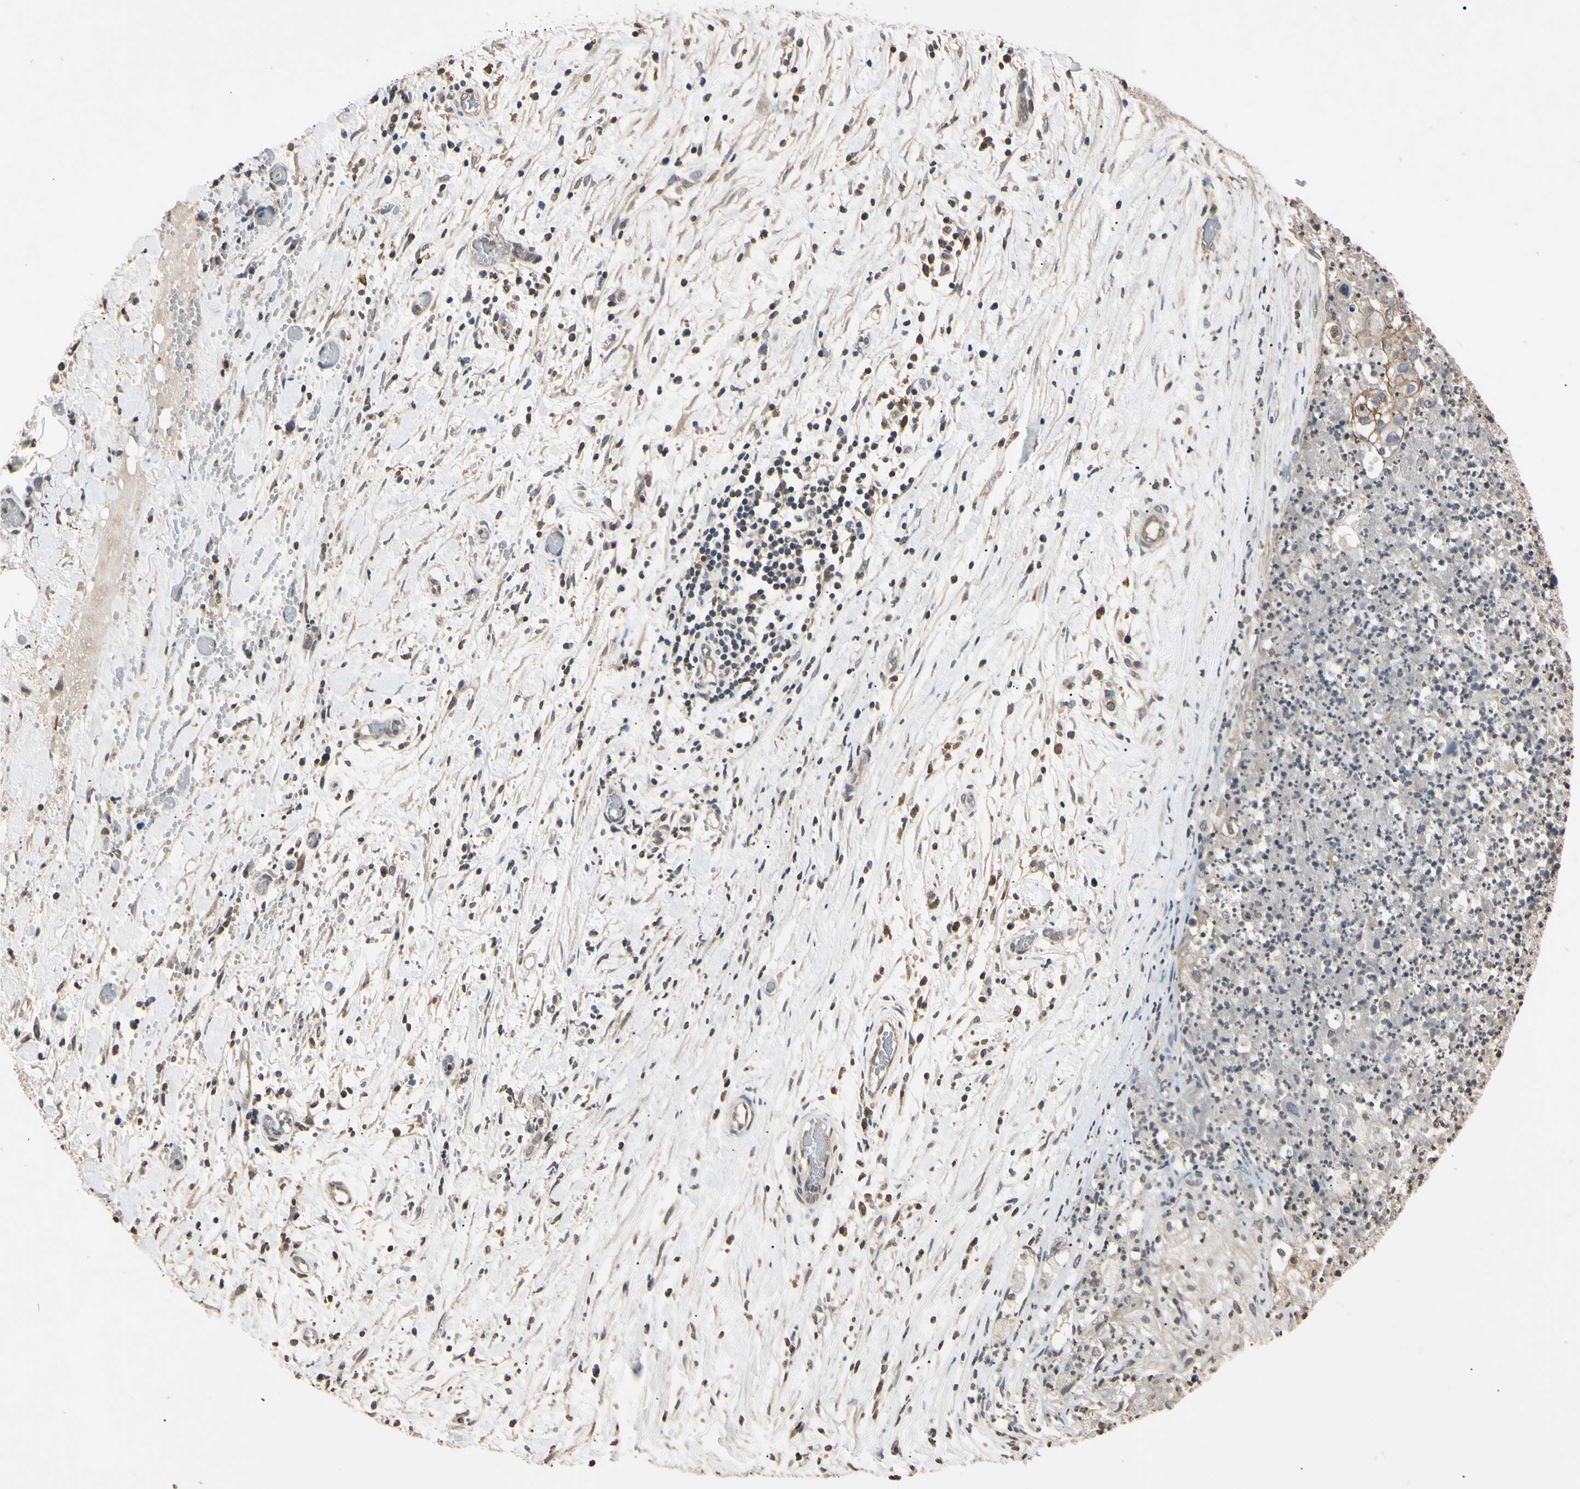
{"staining": {"intensity": "moderate", "quantity": "25%-75%", "location": "cytoplasmic/membranous"}, "tissue": "lung cancer", "cell_type": "Tumor cells", "image_type": "cancer", "snomed": [{"axis": "morphology", "description": "Inflammation, NOS"}, {"axis": "morphology", "description": "Squamous cell carcinoma, NOS"}, {"axis": "topography", "description": "Lymph node"}, {"axis": "topography", "description": "Soft tissue"}, {"axis": "topography", "description": "Lung"}], "caption": "Lung squamous cell carcinoma stained for a protein (brown) displays moderate cytoplasmic/membranous positive staining in about 25%-75% of tumor cells.", "gene": "EPN1", "patient": {"sex": "male", "age": 66}}